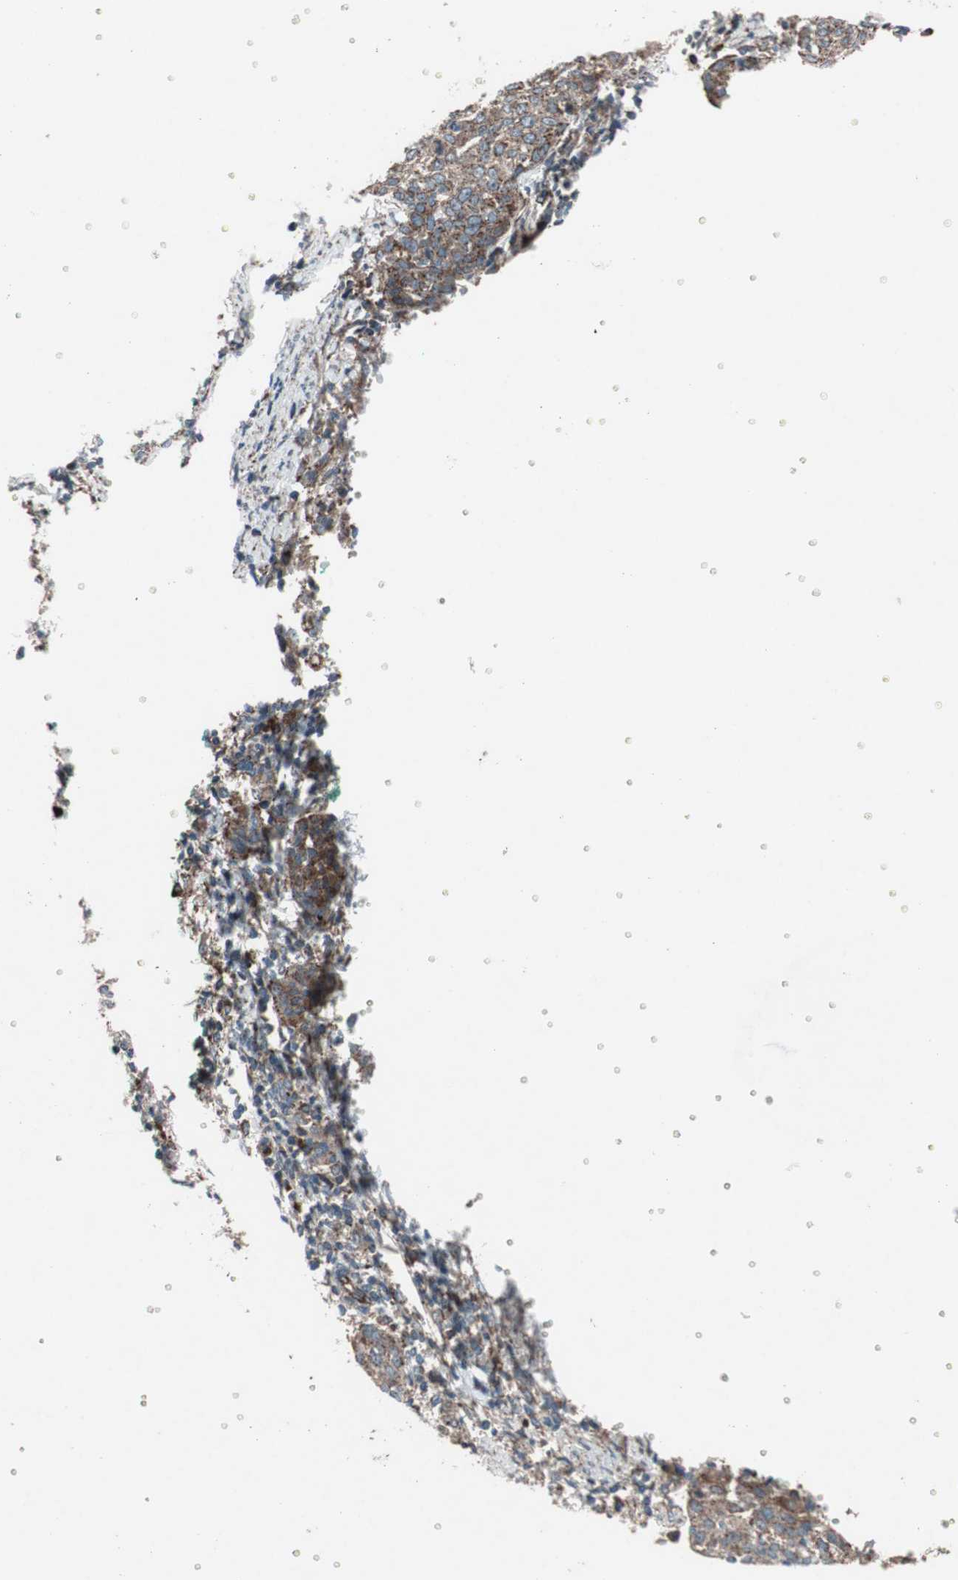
{"staining": {"intensity": "strong", "quantity": ">75%", "location": "cytoplasmic/membranous"}, "tissue": "cervical cancer", "cell_type": "Tumor cells", "image_type": "cancer", "snomed": [{"axis": "morphology", "description": "Squamous cell carcinoma, NOS"}, {"axis": "topography", "description": "Cervix"}], "caption": "Protein staining displays strong cytoplasmic/membranous staining in approximately >75% of tumor cells in cervical squamous cell carcinoma. Immunohistochemistry (ihc) stains the protein of interest in brown and the nuclei are stained blue.", "gene": "CCL14", "patient": {"sex": "female", "age": 38}}